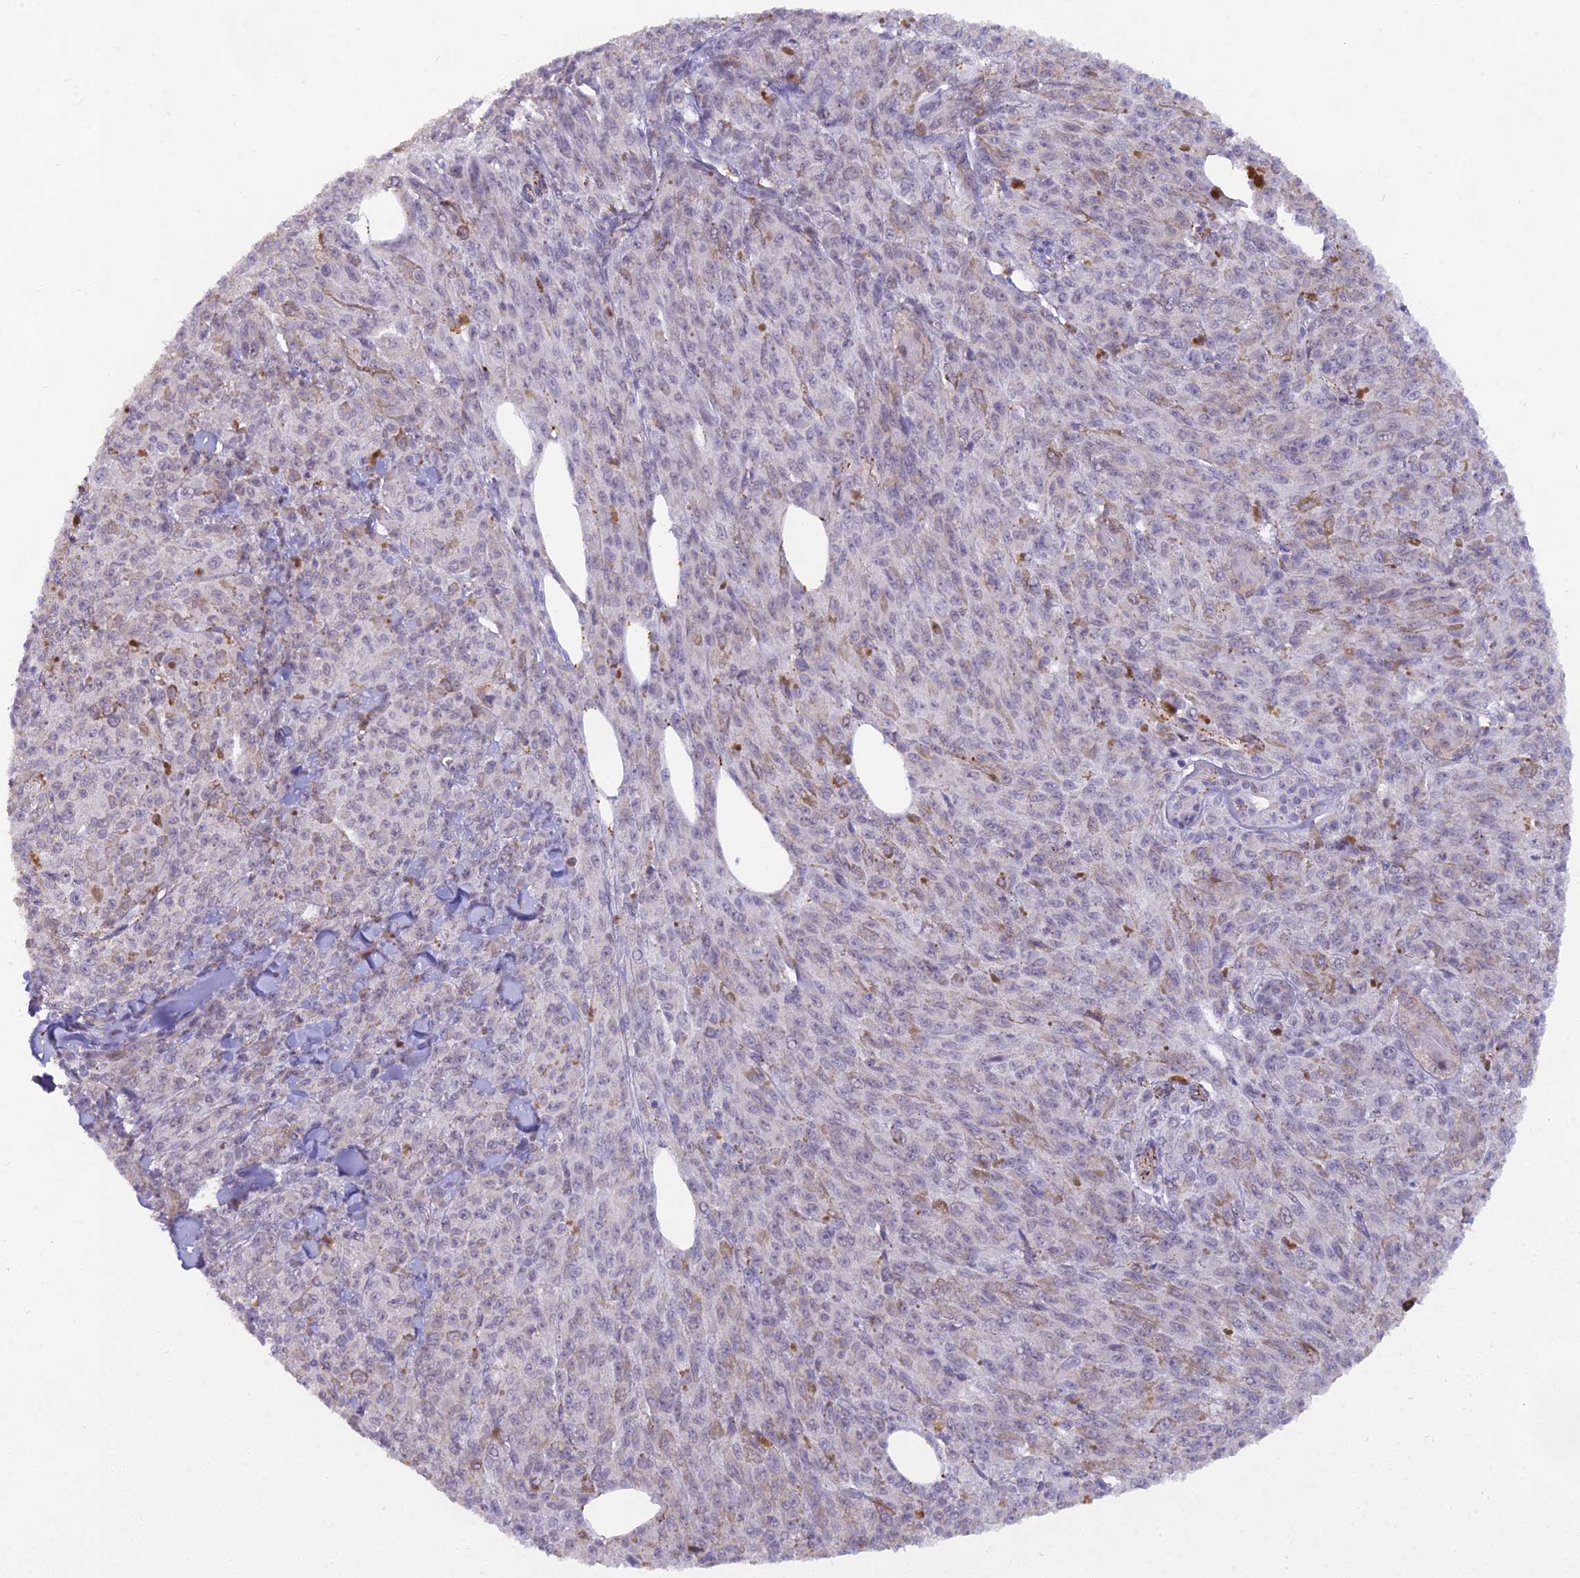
{"staining": {"intensity": "negative", "quantity": "none", "location": "none"}, "tissue": "melanoma", "cell_type": "Tumor cells", "image_type": "cancer", "snomed": [{"axis": "morphology", "description": "Malignant melanoma, NOS"}, {"axis": "topography", "description": "Skin"}], "caption": "Image shows no significant protein positivity in tumor cells of melanoma. The staining is performed using DAB brown chromogen with nuclei counter-stained in using hematoxylin.", "gene": "BLNK", "patient": {"sex": "female", "age": 52}}